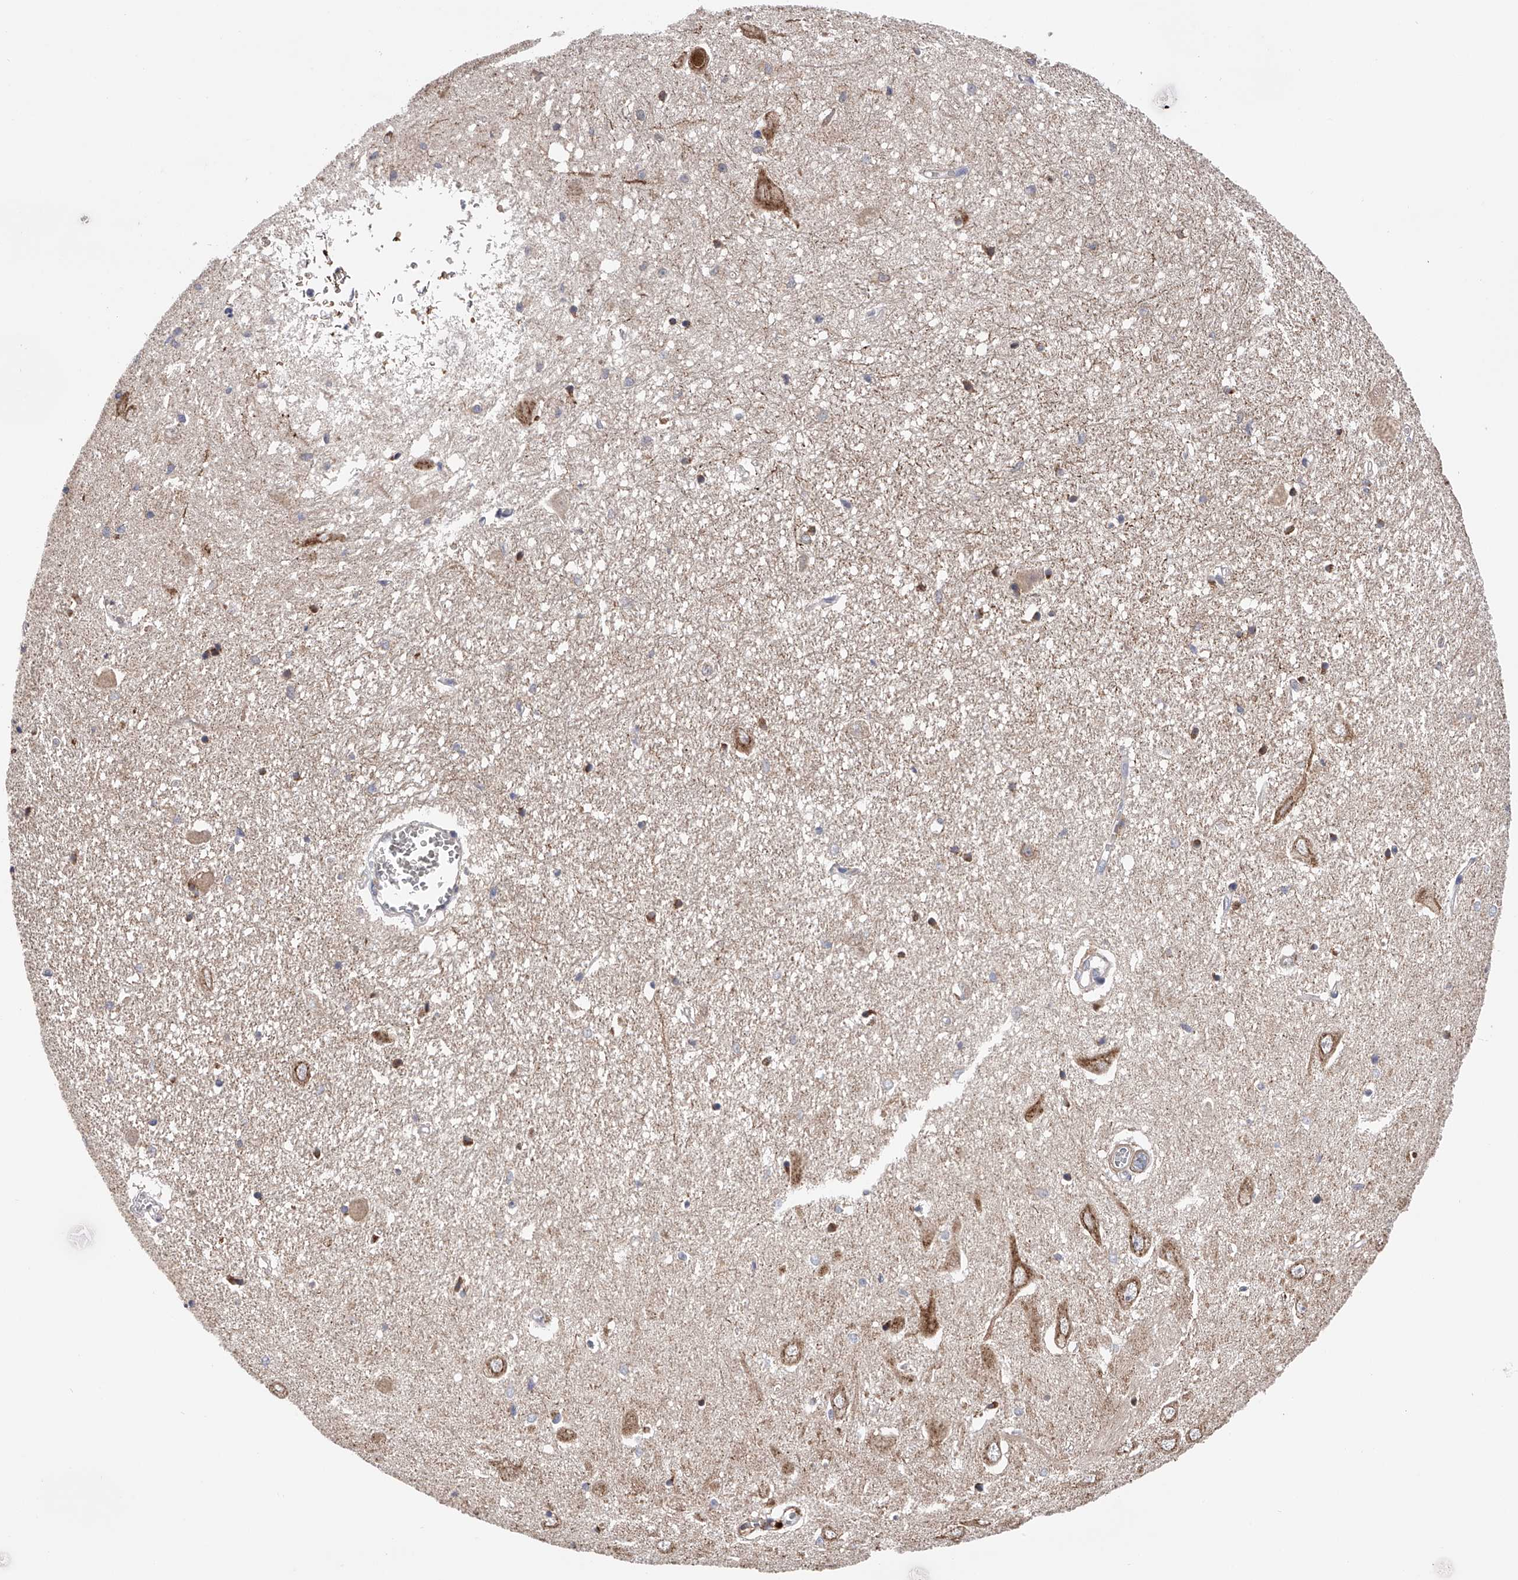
{"staining": {"intensity": "moderate", "quantity": "<25%", "location": "cytoplasmic/membranous"}, "tissue": "hippocampus", "cell_type": "Glial cells", "image_type": "normal", "snomed": [{"axis": "morphology", "description": "Normal tissue, NOS"}, {"axis": "topography", "description": "Hippocampus"}], "caption": "Protein expression analysis of normal human hippocampus reveals moderate cytoplasmic/membranous expression in about <25% of glial cells.", "gene": "SPOCK1", "patient": {"sex": "female", "age": 64}}